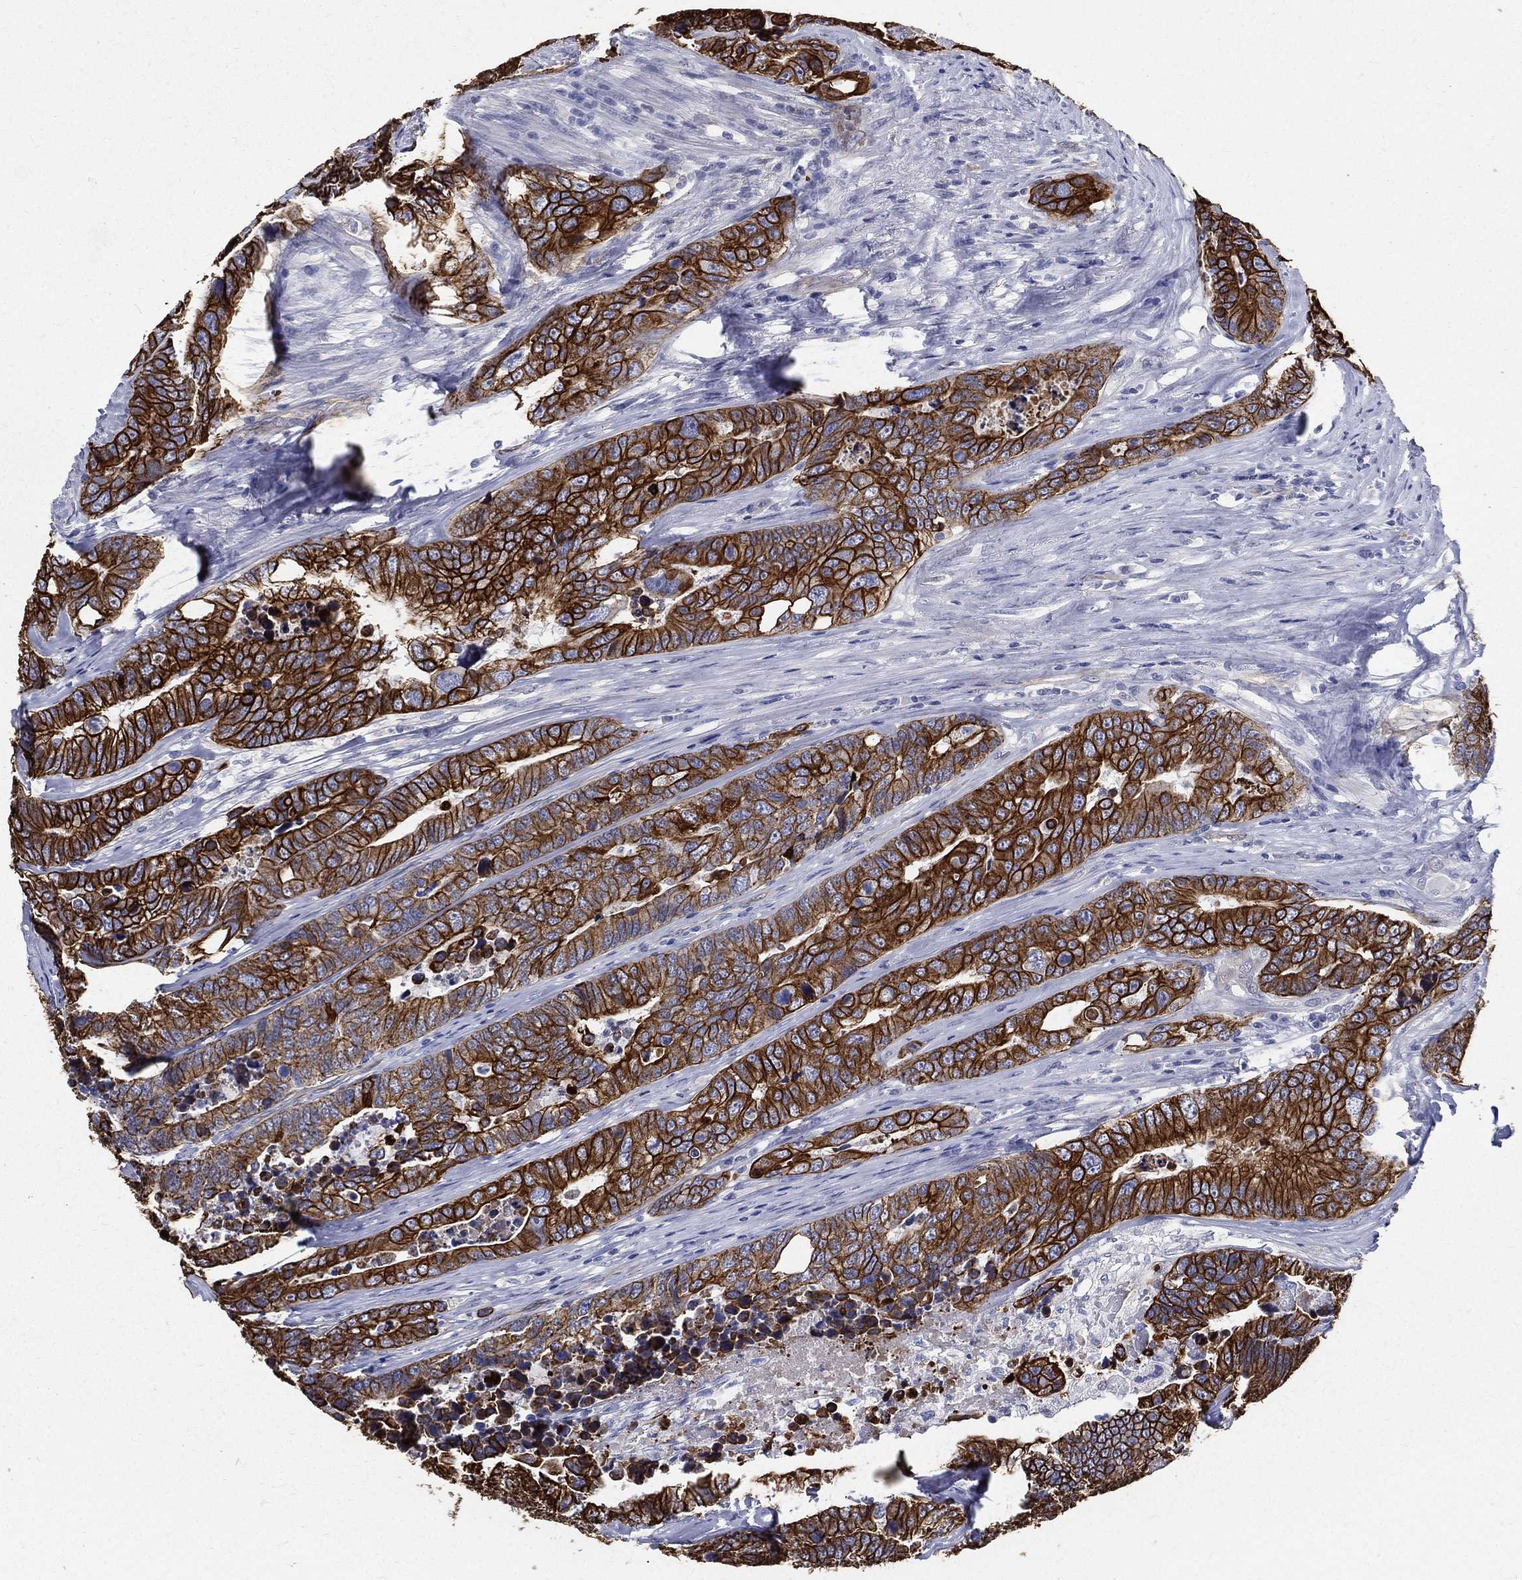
{"staining": {"intensity": "strong", "quantity": ">75%", "location": "cytoplasmic/membranous"}, "tissue": "colorectal cancer", "cell_type": "Tumor cells", "image_type": "cancer", "snomed": [{"axis": "morphology", "description": "Adenocarcinoma, NOS"}, {"axis": "topography", "description": "Colon"}], "caption": "Immunohistochemical staining of colorectal adenocarcinoma shows strong cytoplasmic/membranous protein expression in about >75% of tumor cells. Immunohistochemistry stains the protein of interest in brown and the nuclei are stained blue.", "gene": "NEDD9", "patient": {"sex": "female", "age": 72}}